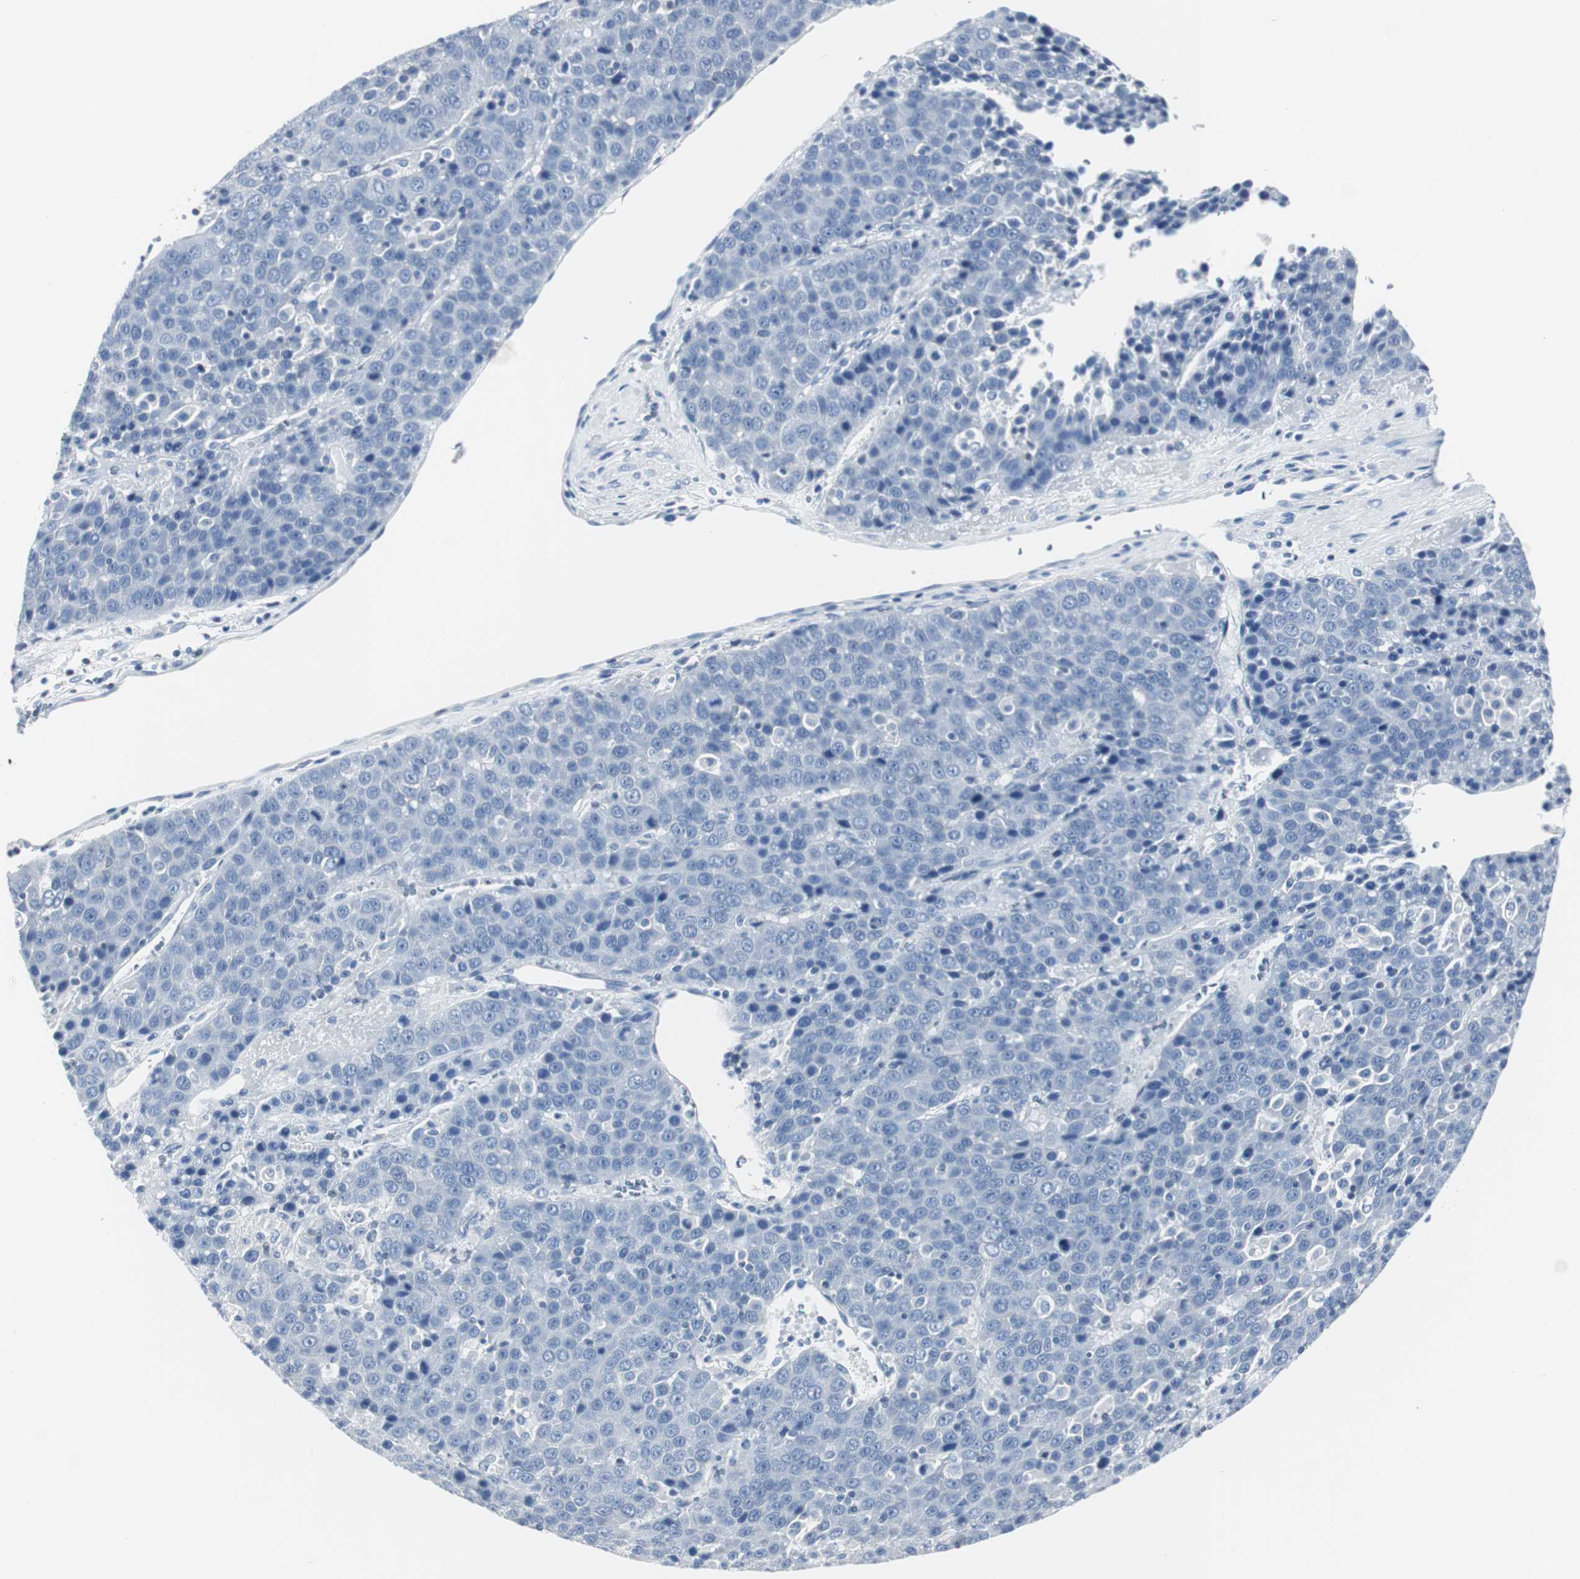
{"staining": {"intensity": "negative", "quantity": "none", "location": "none"}, "tissue": "liver cancer", "cell_type": "Tumor cells", "image_type": "cancer", "snomed": [{"axis": "morphology", "description": "Carcinoma, Hepatocellular, NOS"}, {"axis": "topography", "description": "Liver"}], "caption": "High power microscopy image of an IHC micrograph of liver cancer, revealing no significant expression in tumor cells.", "gene": "GAP43", "patient": {"sex": "female", "age": 53}}